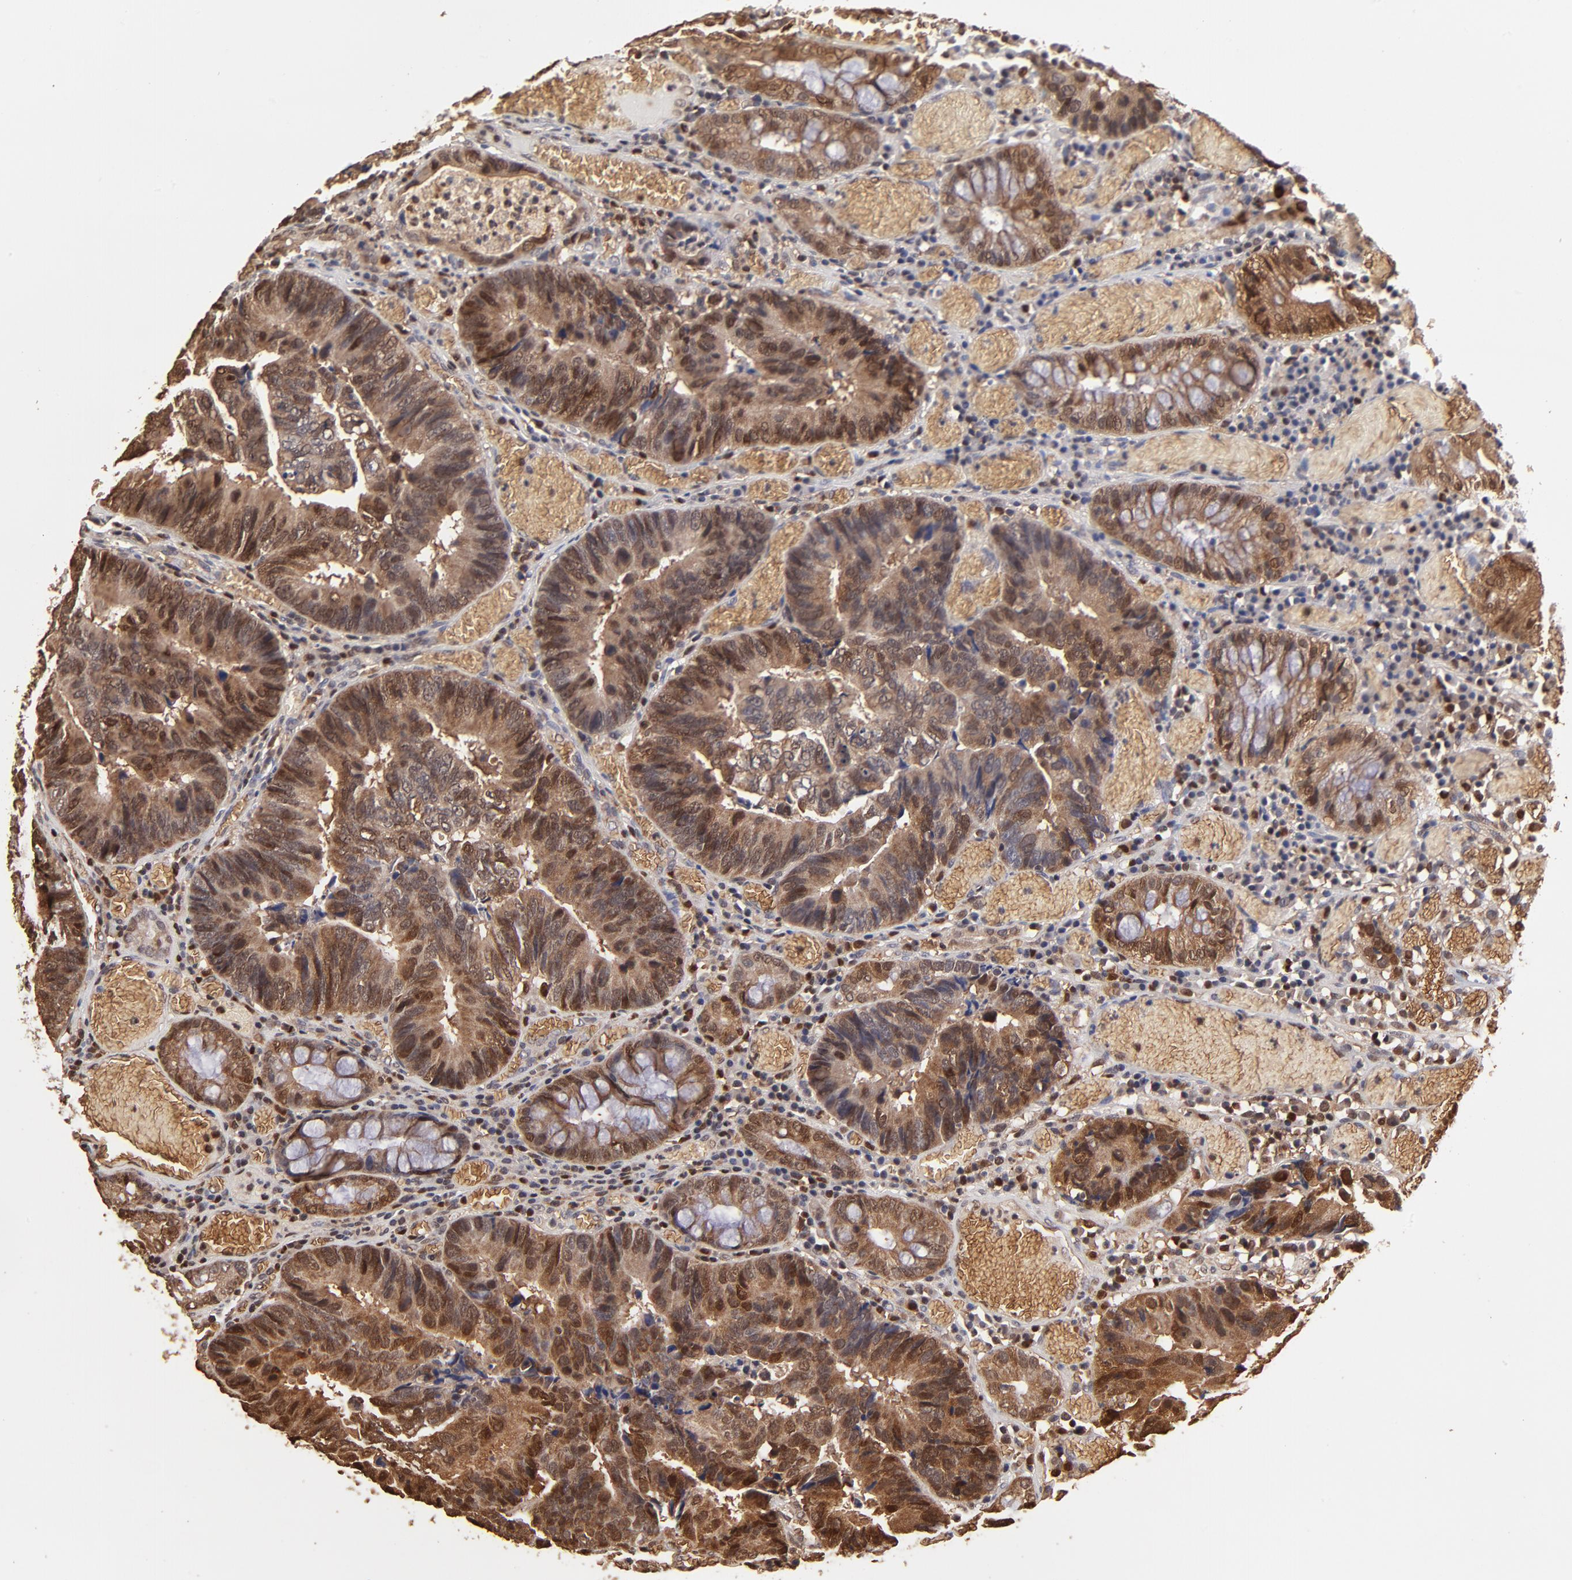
{"staining": {"intensity": "moderate", "quantity": "25%-75%", "location": "cytoplasmic/membranous,nuclear"}, "tissue": "colorectal cancer", "cell_type": "Tumor cells", "image_type": "cancer", "snomed": [{"axis": "morphology", "description": "Adenocarcinoma, NOS"}, {"axis": "topography", "description": "Rectum"}], "caption": "Immunohistochemistry micrograph of adenocarcinoma (colorectal) stained for a protein (brown), which demonstrates medium levels of moderate cytoplasmic/membranous and nuclear staining in about 25%-75% of tumor cells.", "gene": "CASP1", "patient": {"sex": "female", "age": 98}}